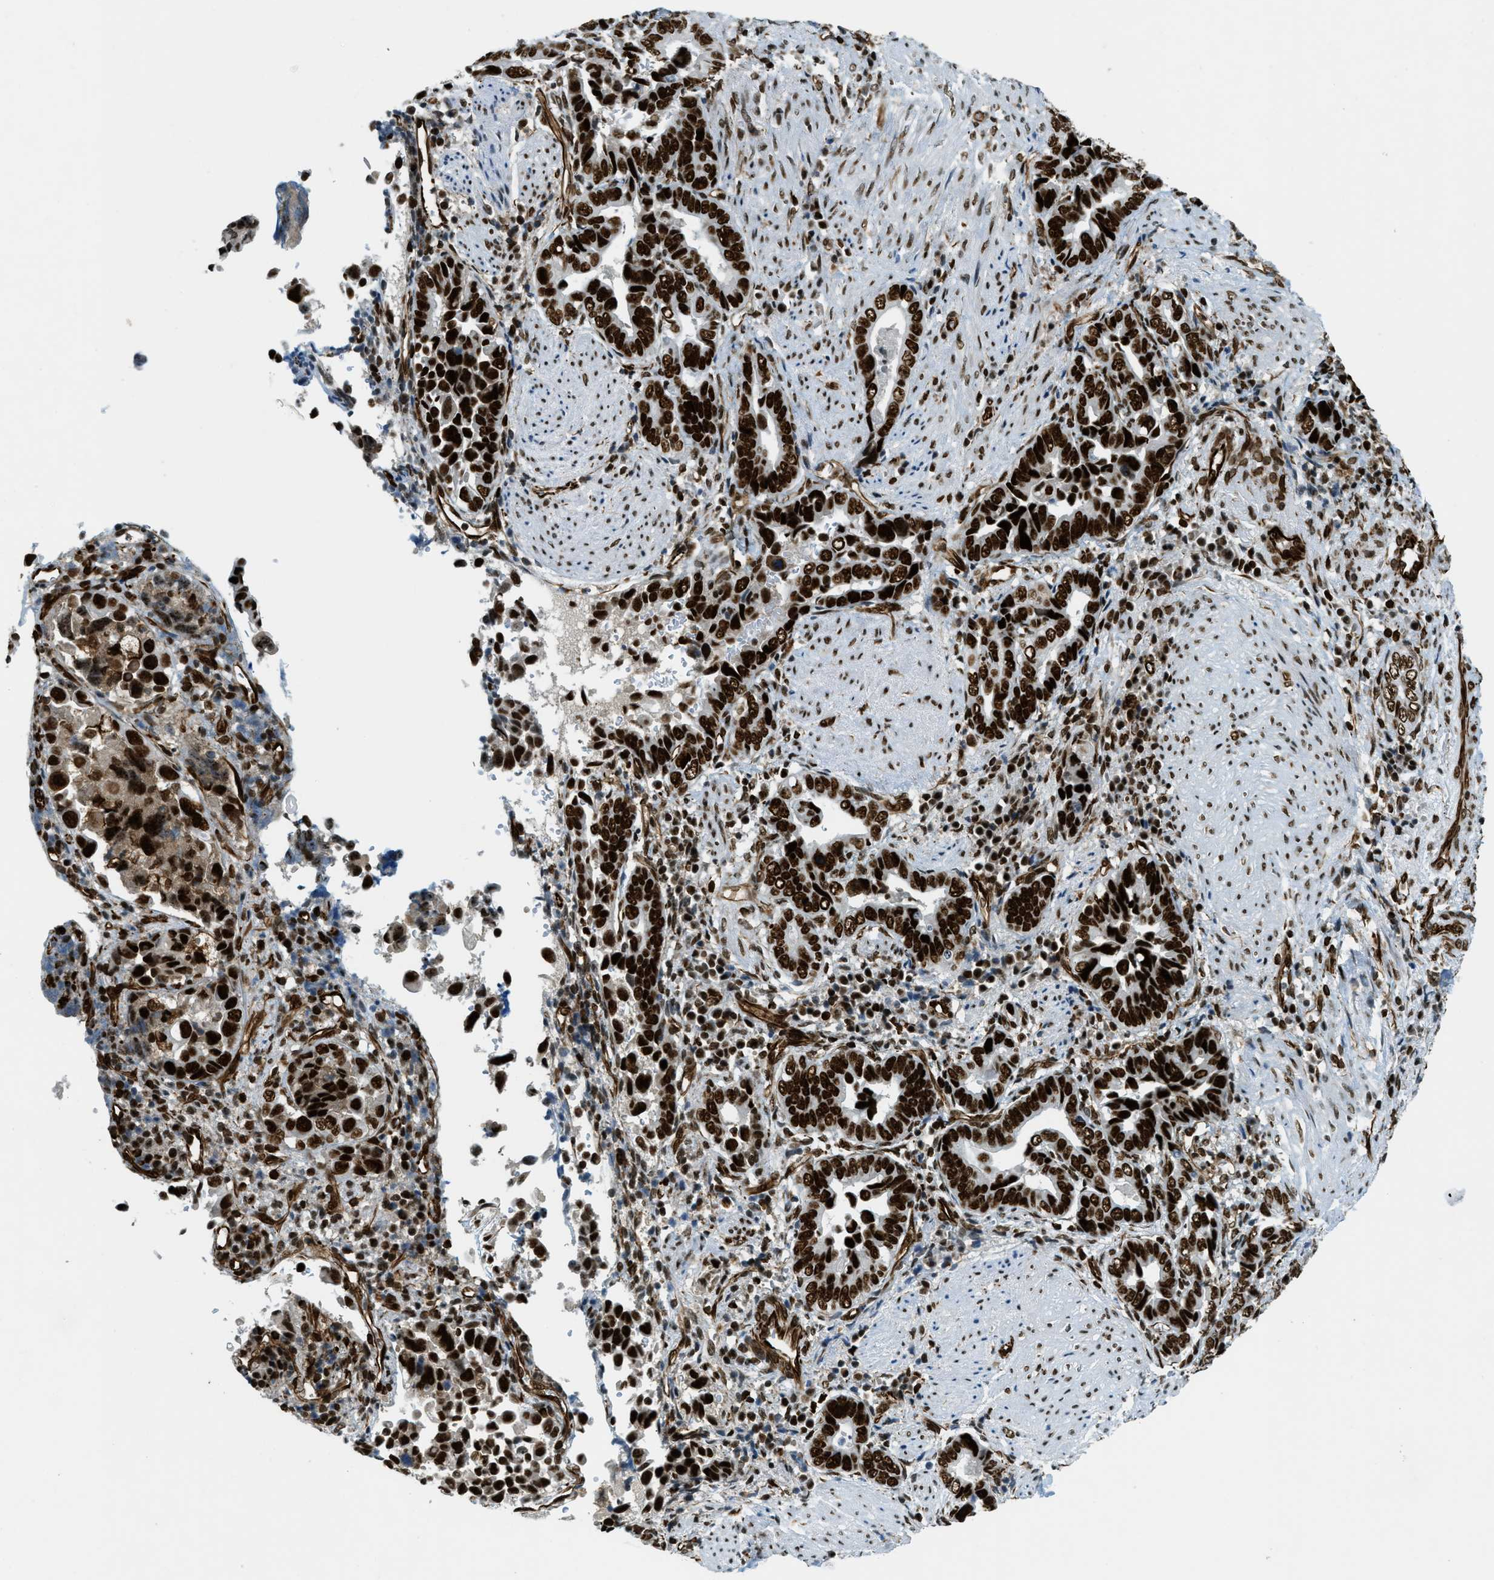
{"staining": {"intensity": "strong", "quantity": ">75%", "location": "nuclear"}, "tissue": "liver cancer", "cell_type": "Tumor cells", "image_type": "cancer", "snomed": [{"axis": "morphology", "description": "Cholangiocarcinoma"}, {"axis": "topography", "description": "Liver"}], "caption": "A photomicrograph of human cholangiocarcinoma (liver) stained for a protein shows strong nuclear brown staining in tumor cells.", "gene": "ZFR", "patient": {"sex": "female", "age": 79}}